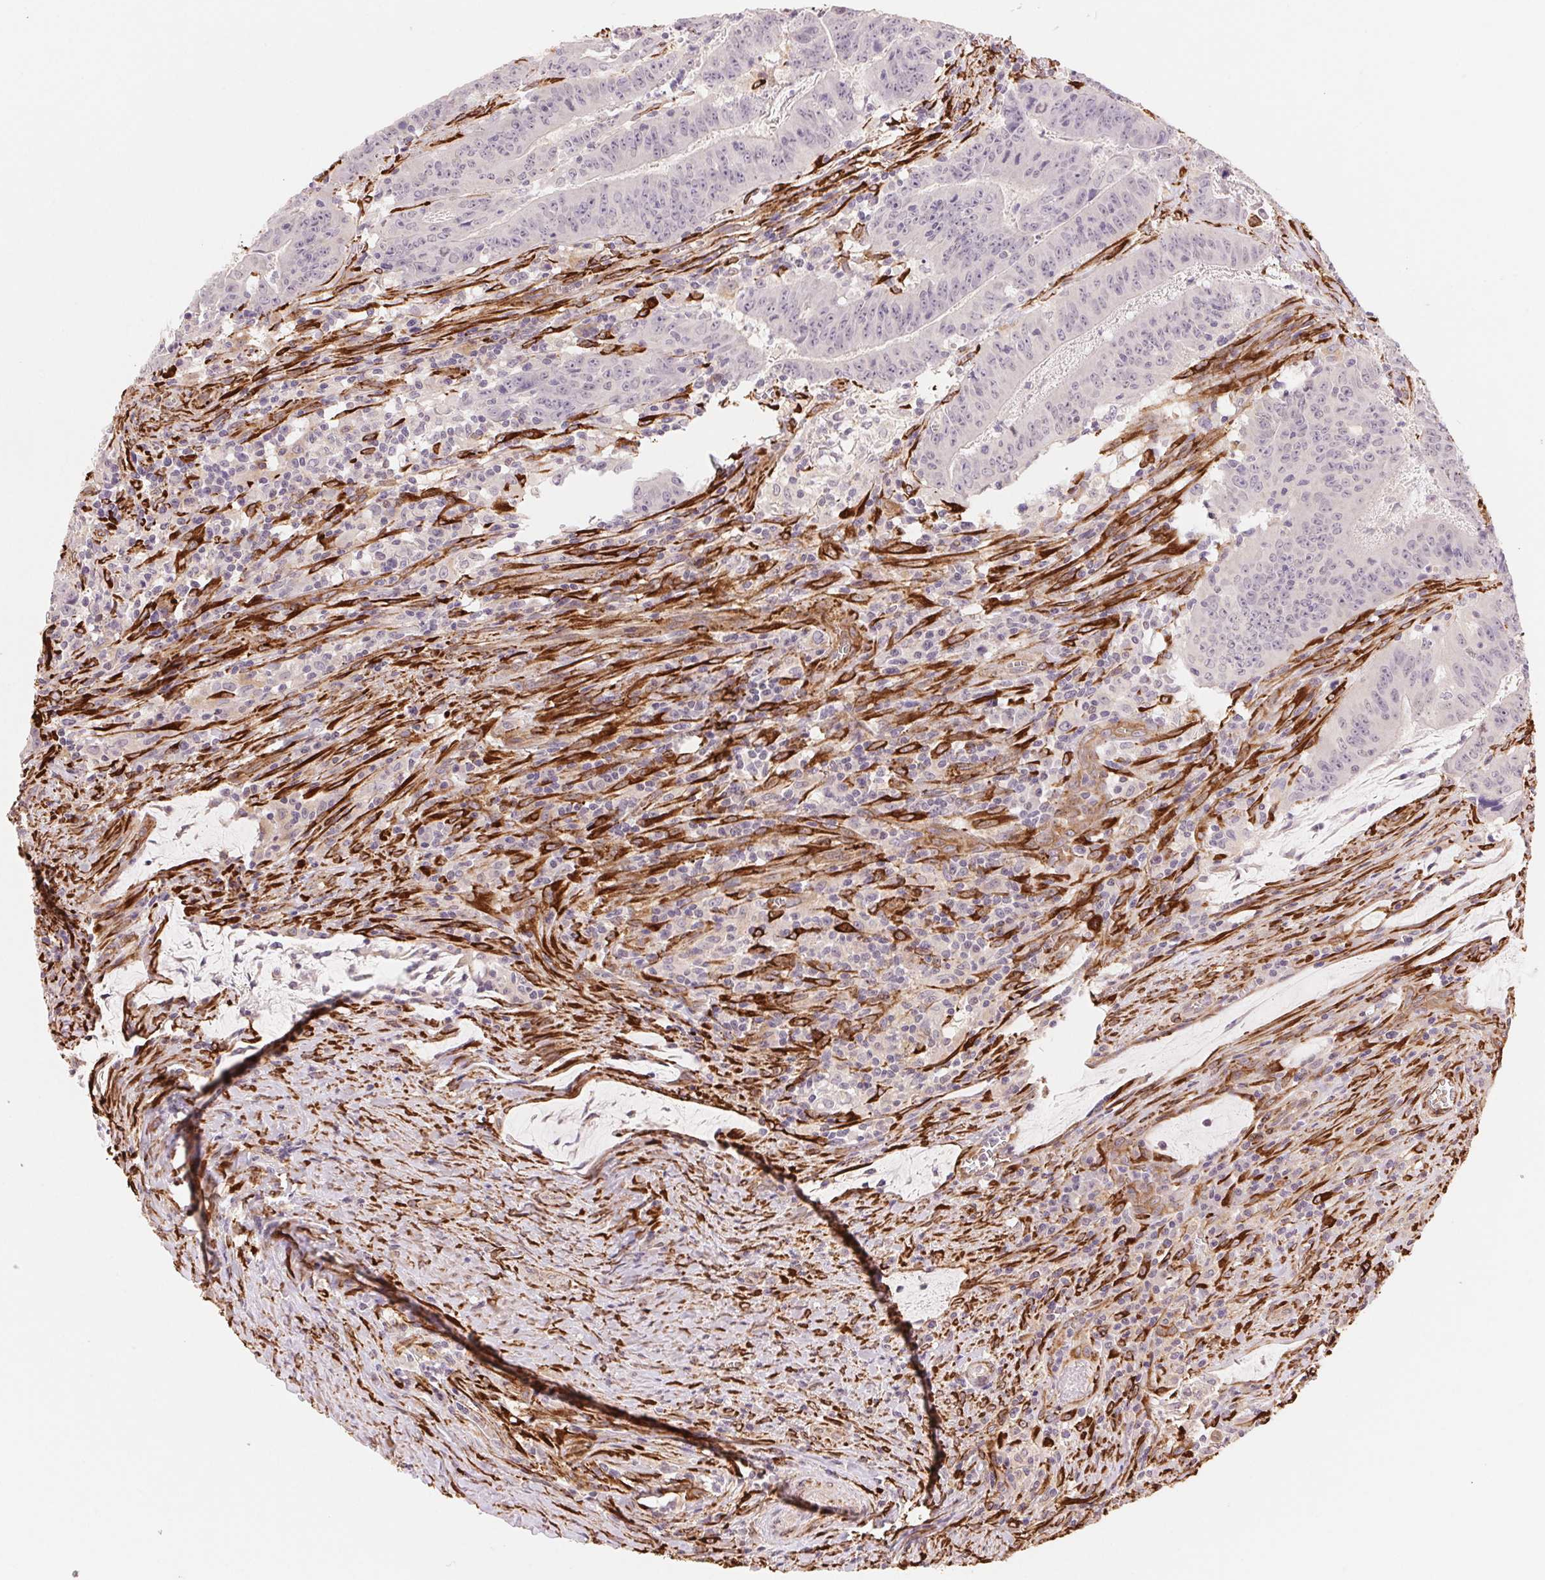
{"staining": {"intensity": "negative", "quantity": "none", "location": "none"}, "tissue": "colorectal cancer", "cell_type": "Tumor cells", "image_type": "cancer", "snomed": [{"axis": "morphology", "description": "Adenocarcinoma, NOS"}, {"axis": "topography", "description": "Colon"}], "caption": "Immunohistochemical staining of human adenocarcinoma (colorectal) displays no significant expression in tumor cells.", "gene": "FKBP10", "patient": {"sex": "male", "age": 33}}